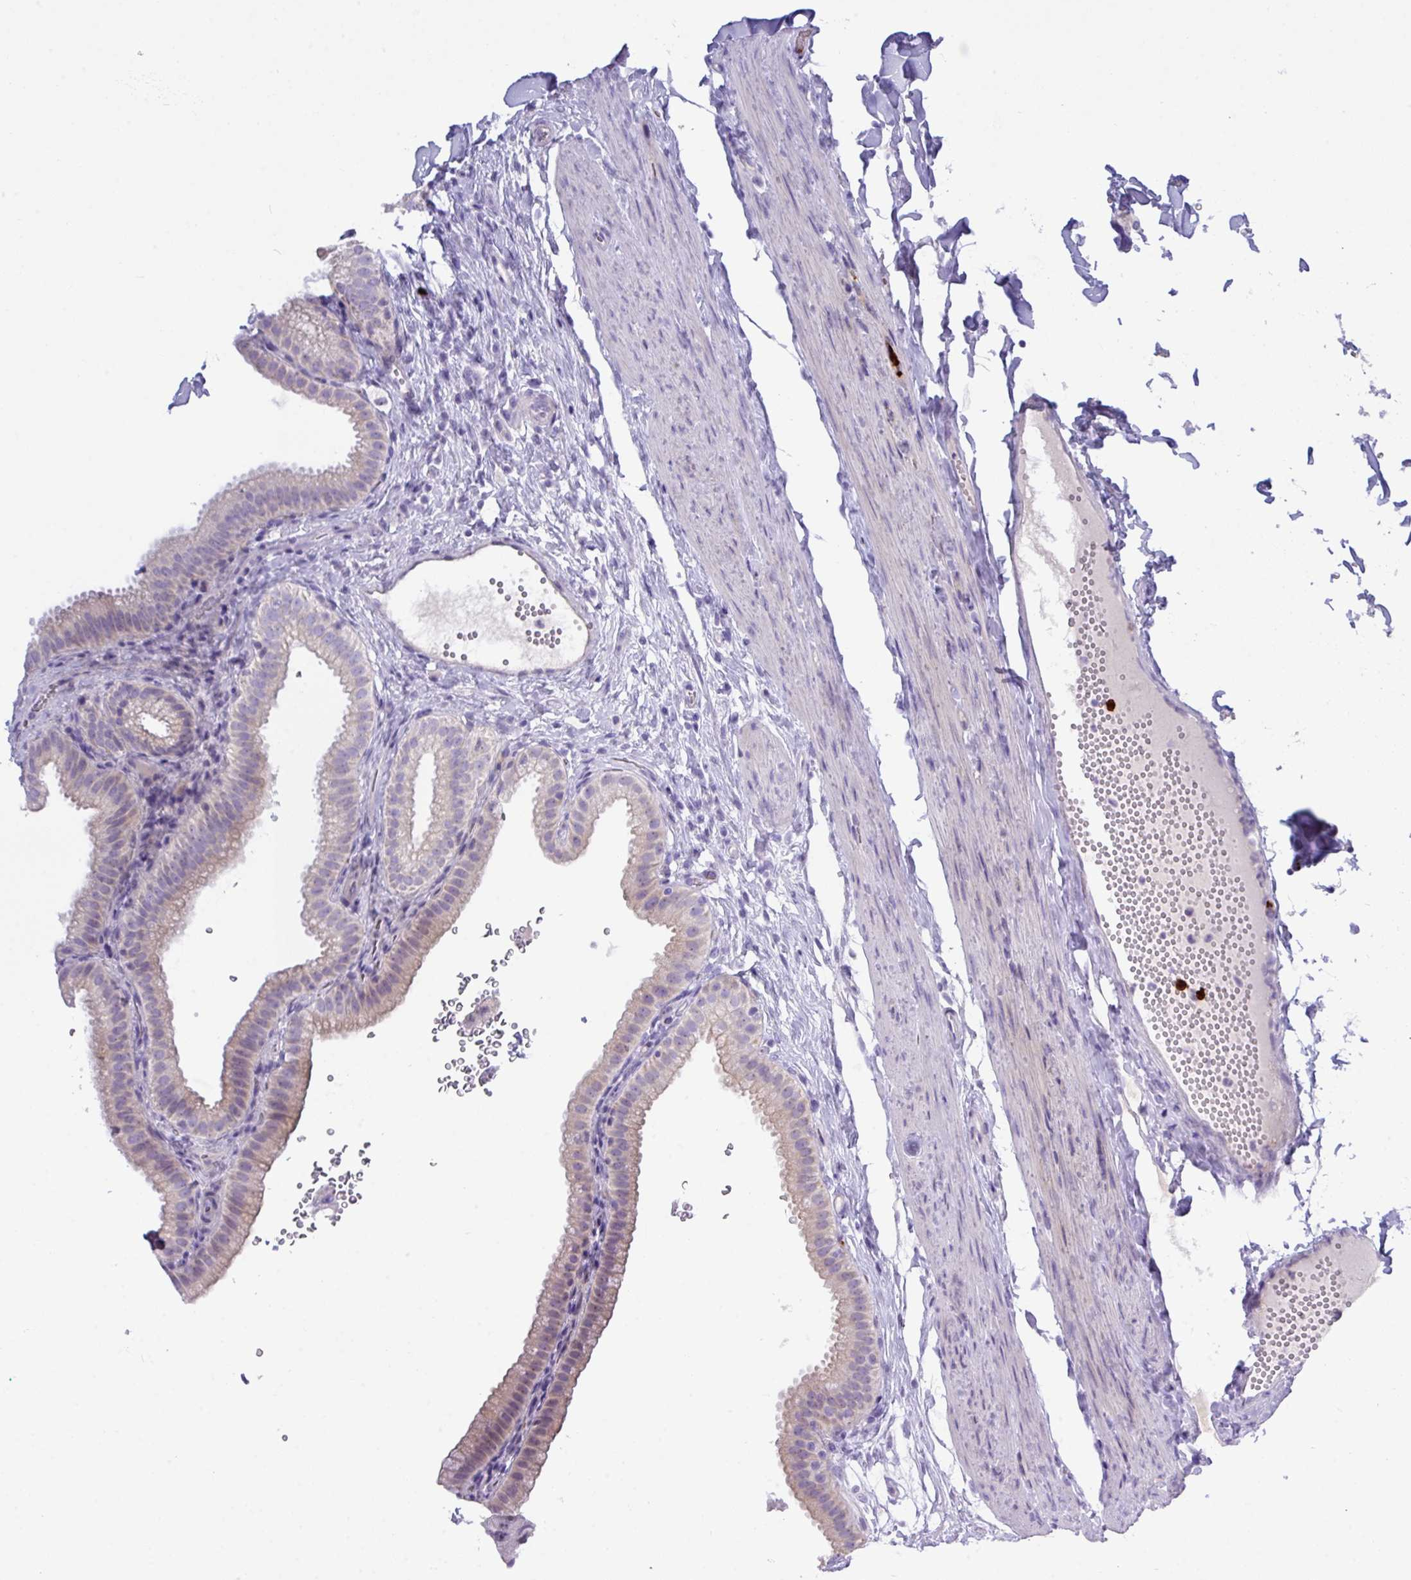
{"staining": {"intensity": "weak", "quantity": "25%-75%", "location": "cytoplasmic/membranous"}, "tissue": "gallbladder", "cell_type": "Glandular cells", "image_type": "normal", "snomed": [{"axis": "morphology", "description": "Normal tissue, NOS"}, {"axis": "topography", "description": "Gallbladder"}], "caption": "Human gallbladder stained with a protein marker reveals weak staining in glandular cells.", "gene": "MRM2", "patient": {"sex": "female", "age": 61}}